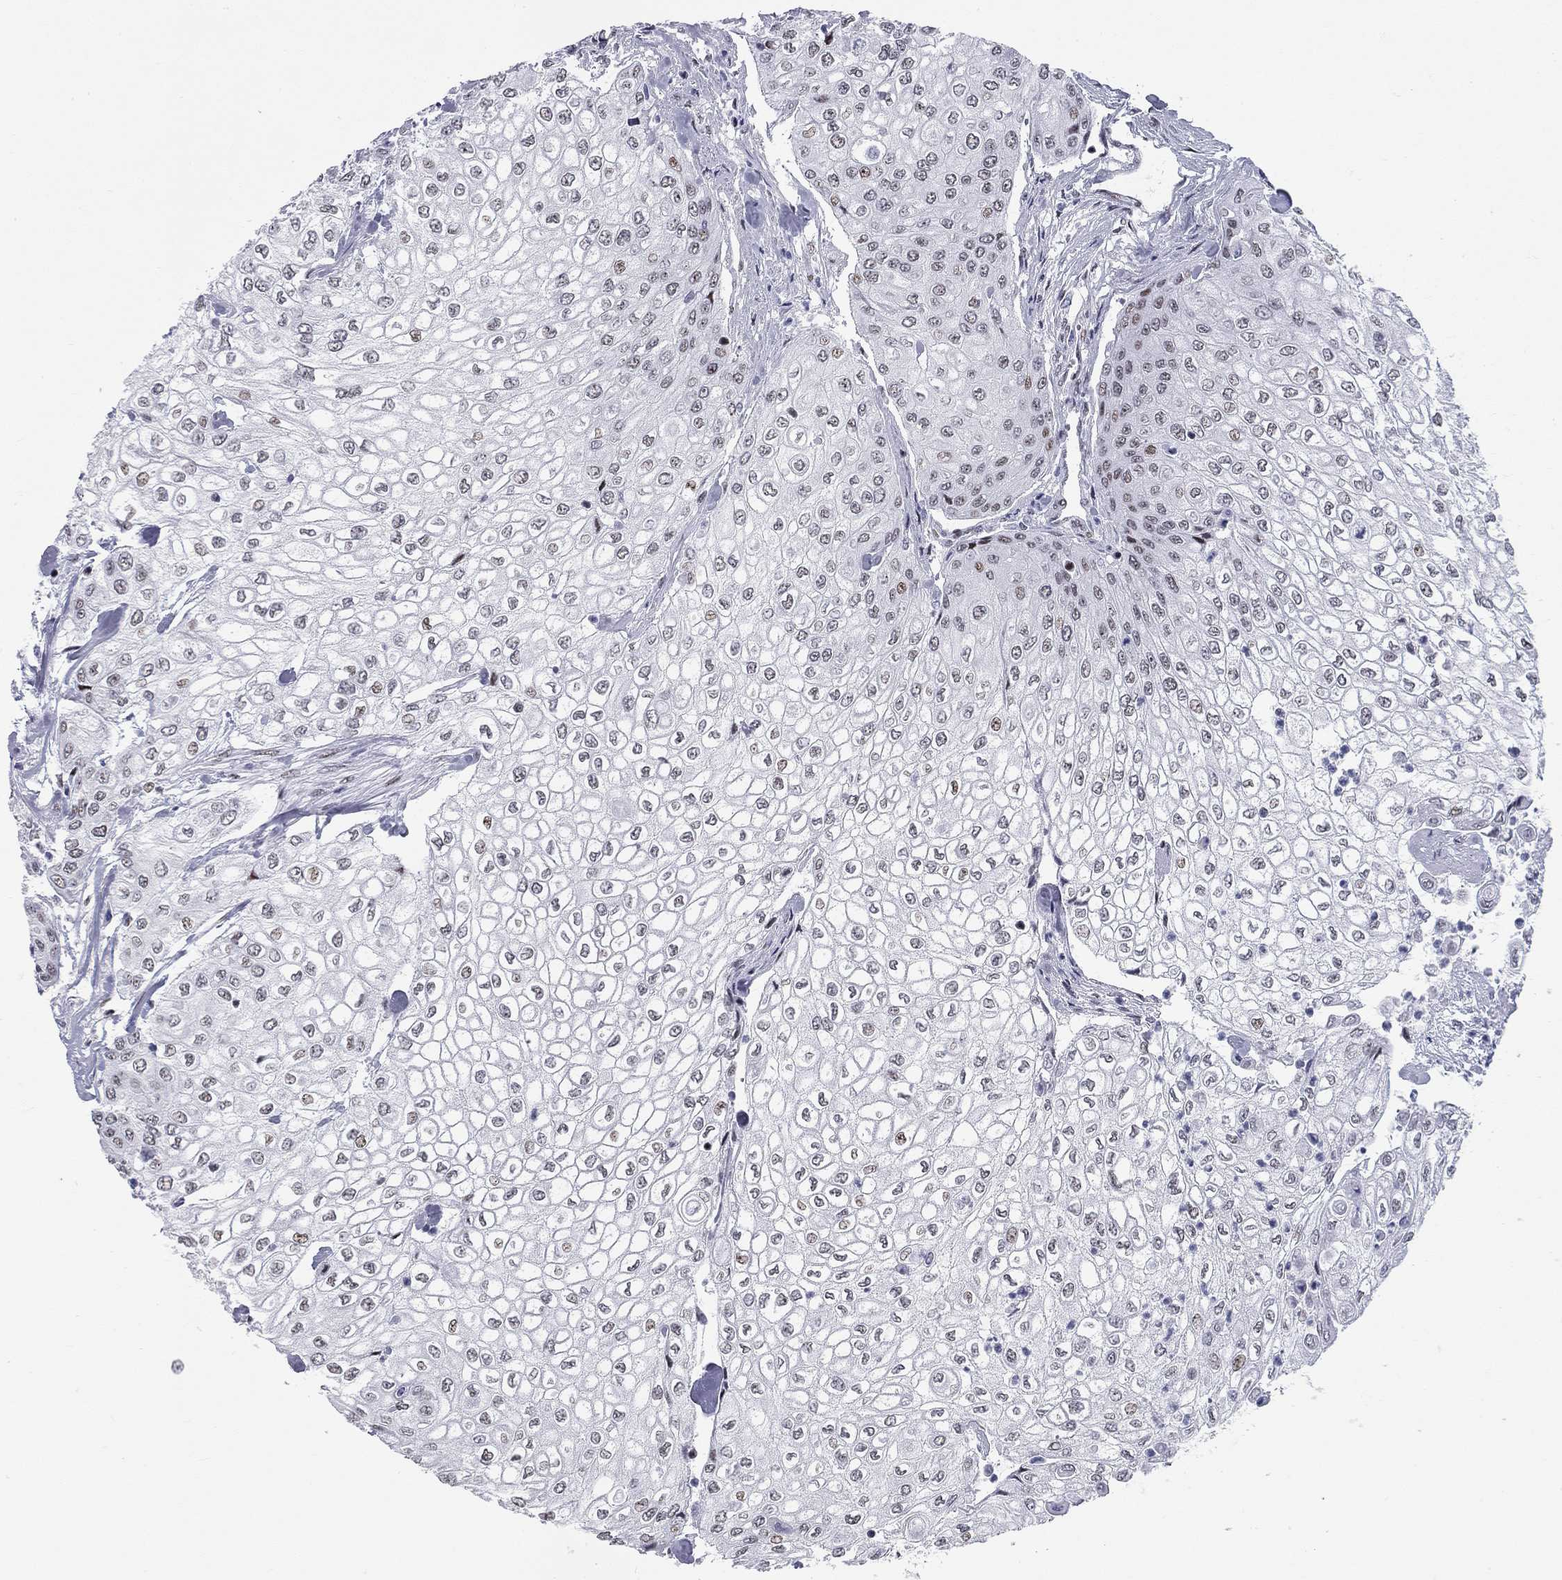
{"staining": {"intensity": "moderate", "quantity": "<25%", "location": "nuclear"}, "tissue": "urothelial cancer", "cell_type": "Tumor cells", "image_type": "cancer", "snomed": [{"axis": "morphology", "description": "Urothelial carcinoma, High grade"}, {"axis": "topography", "description": "Urinary bladder"}], "caption": "High-grade urothelial carcinoma was stained to show a protein in brown. There is low levels of moderate nuclear positivity in approximately <25% of tumor cells.", "gene": "ASF1B", "patient": {"sex": "male", "age": 62}}